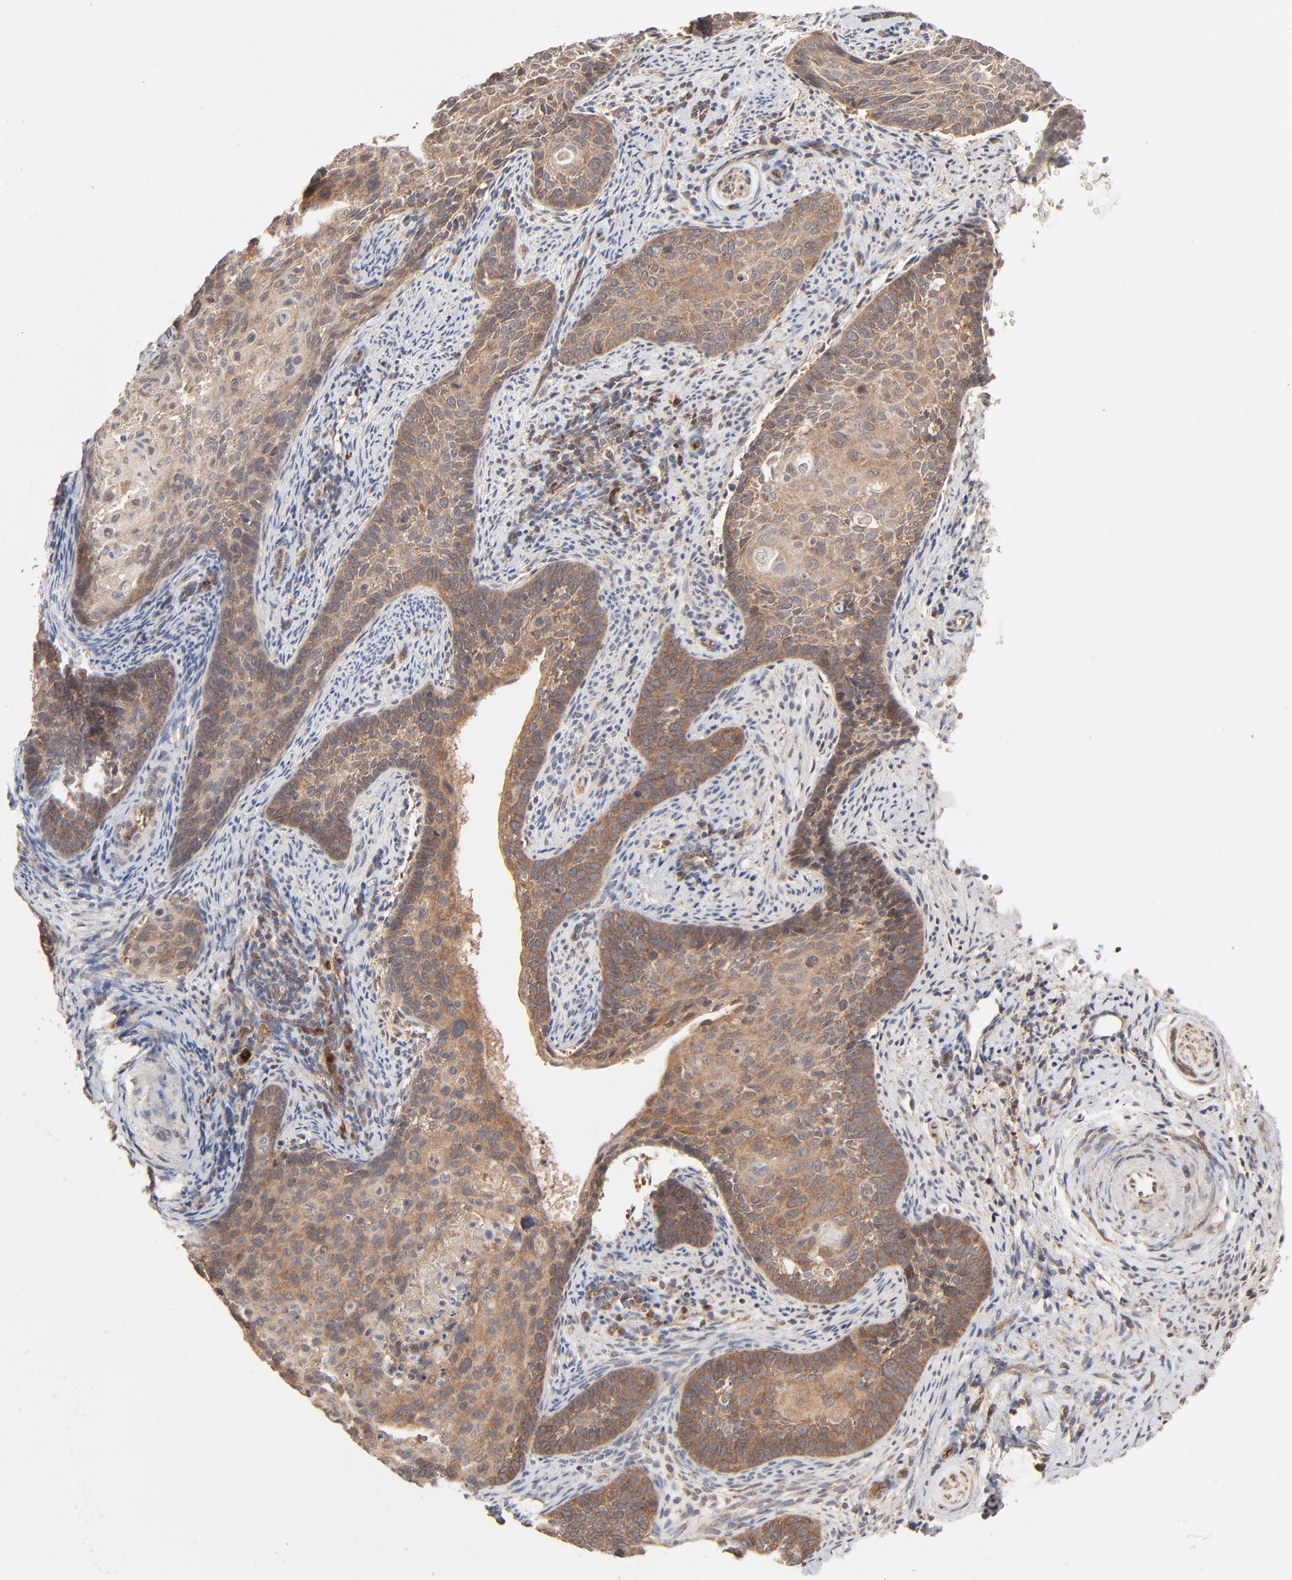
{"staining": {"intensity": "moderate", "quantity": ">75%", "location": "cytoplasmic/membranous"}, "tissue": "cervical cancer", "cell_type": "Tumor cells", "image_type": "cancer", "snomed": [{"axis": "morphology", "description": "Squamous cell carcinoma, NOS"}, {"axis": "topography", "description": "Cervix"}], "caption": "IHC (DAB) staining of cervical cancer displays moderate cytoplasmic/membranous protein staining in about >75% of tumor cells. The staining was performed using DAB (3,3'-diaminobenzidine) to visualize the protein expression in brown, while the nuclei were stained in blue with hematoxylin (Magnification: 20x).", "gene": "ABLIM3", "patient": {"sex": "female", "age": 33}}